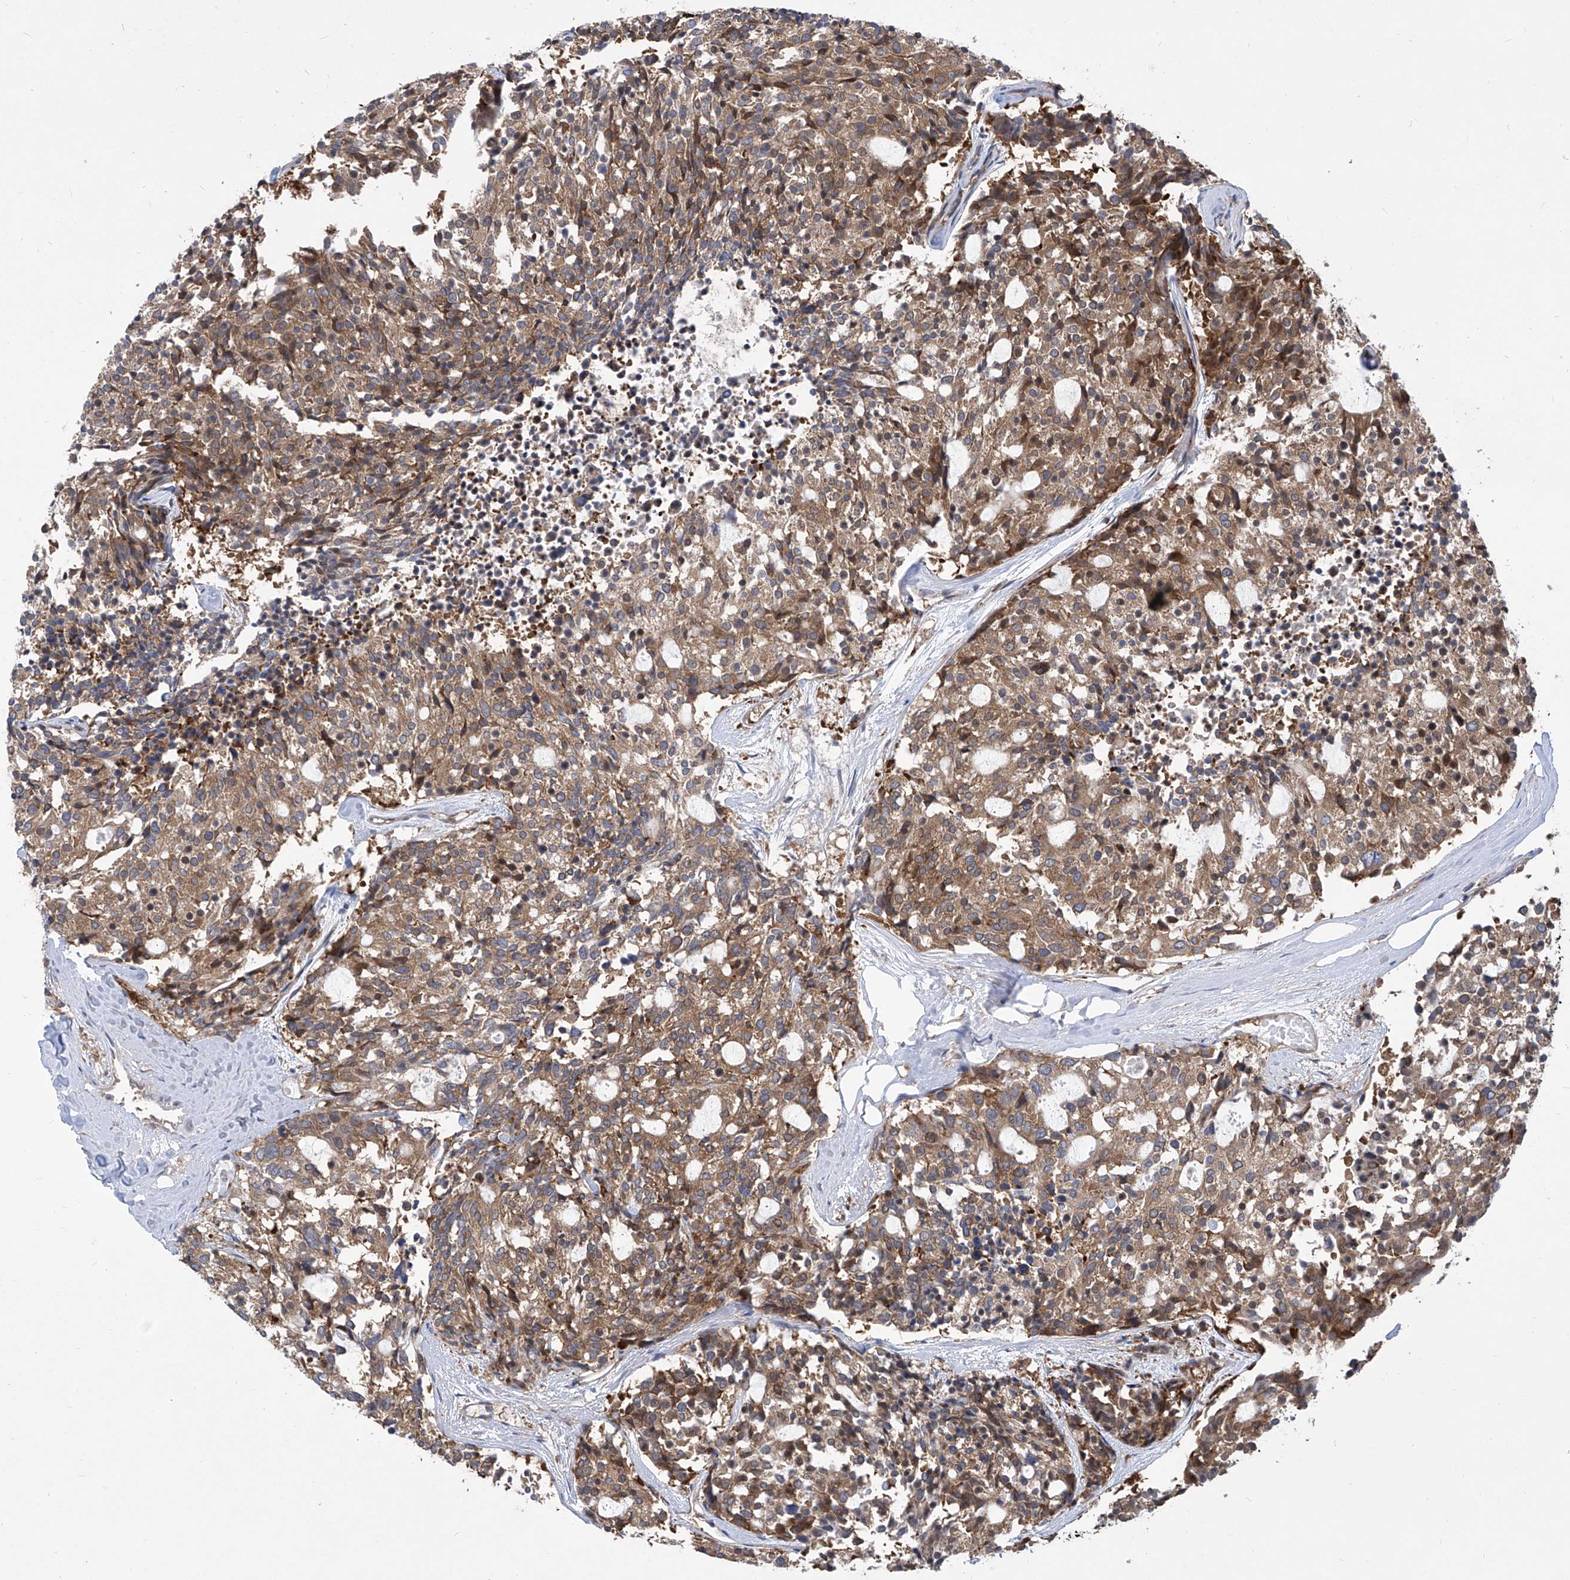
{"staining": {"intensity": "moderate", "quantity": ">75%", "location": "cytoplasmic/membranous"}, "tissue": "carcinoid", "cell_type": "Tumor cells", "image_type": "cancer", "snomed": [{"axis": "morphology", "description": "Carcinoid, malignant, NOS"}, {"axis": "topography", "description": "Pancreas"}], "caption": "Protein expression analysis of carcinoid (malignant) displays moderate cytoplasmic/membranous expression in approximately >75% of tumor cells.", "gene": "EIF3M", "patient": {"sex": "female", "age": 54}}